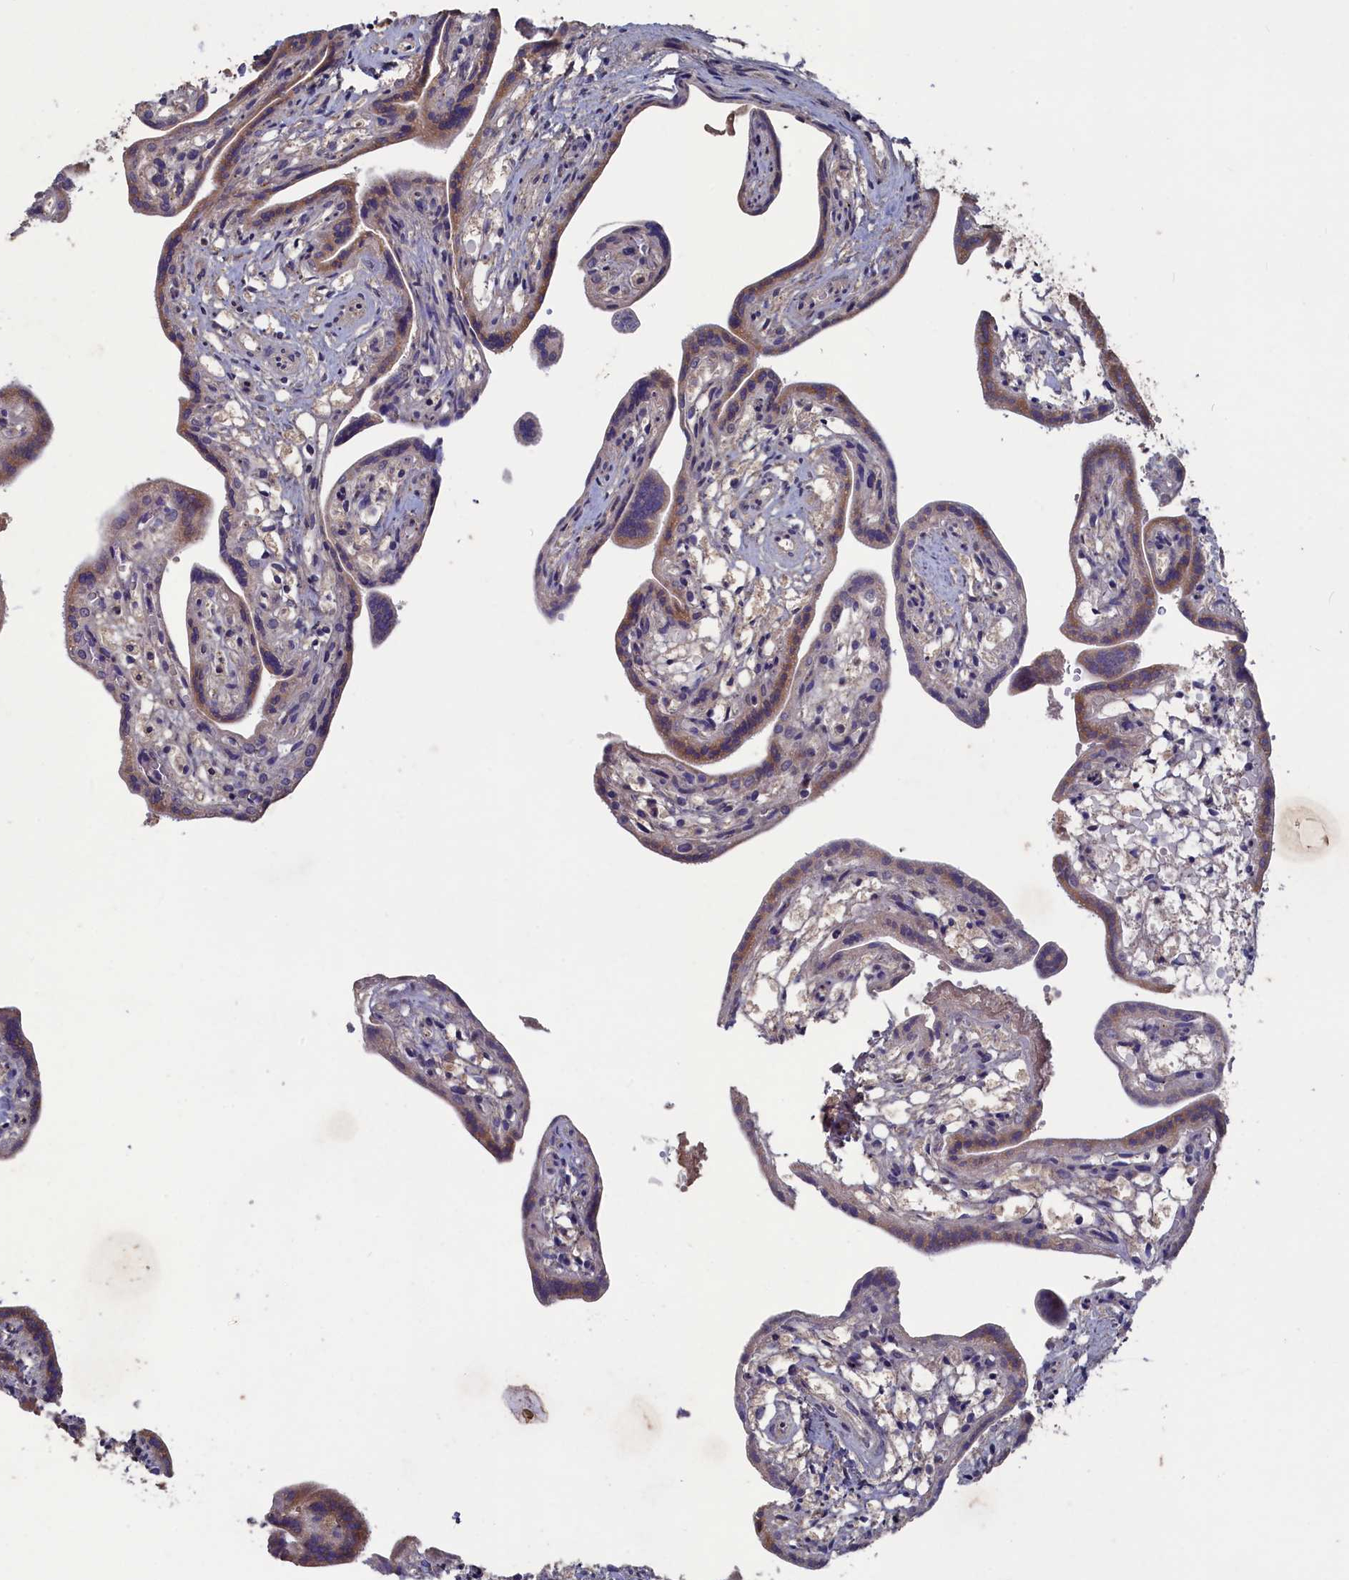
{"staining": {"intensity": "moderate", "quantity": "25%-75%", "location": "cytoplasmic/membranous"}, "tissue": "placenta", "cell_type": "Trophoblastic cells", "image_type": "normal", "snomed": [{"axis": "morphology", "description": "Normal tissue, NOS"}, {"axis": "topography", "description": "Placenta"}], "caption": "IHC staining of unremarkable placenta, which displays medium levels of moderate cytoplasmic/membranous staining in approximately 25%-75% of trophoblastic cells indicating moderate cytoplasmic/membranous protein expression. The staining was performed using DAB (brown) for protein detection and nuclei were counterstained in hematoxylin (blue).", "gene": "TMC5", "patient": {"sex": "female", "age": 37}}